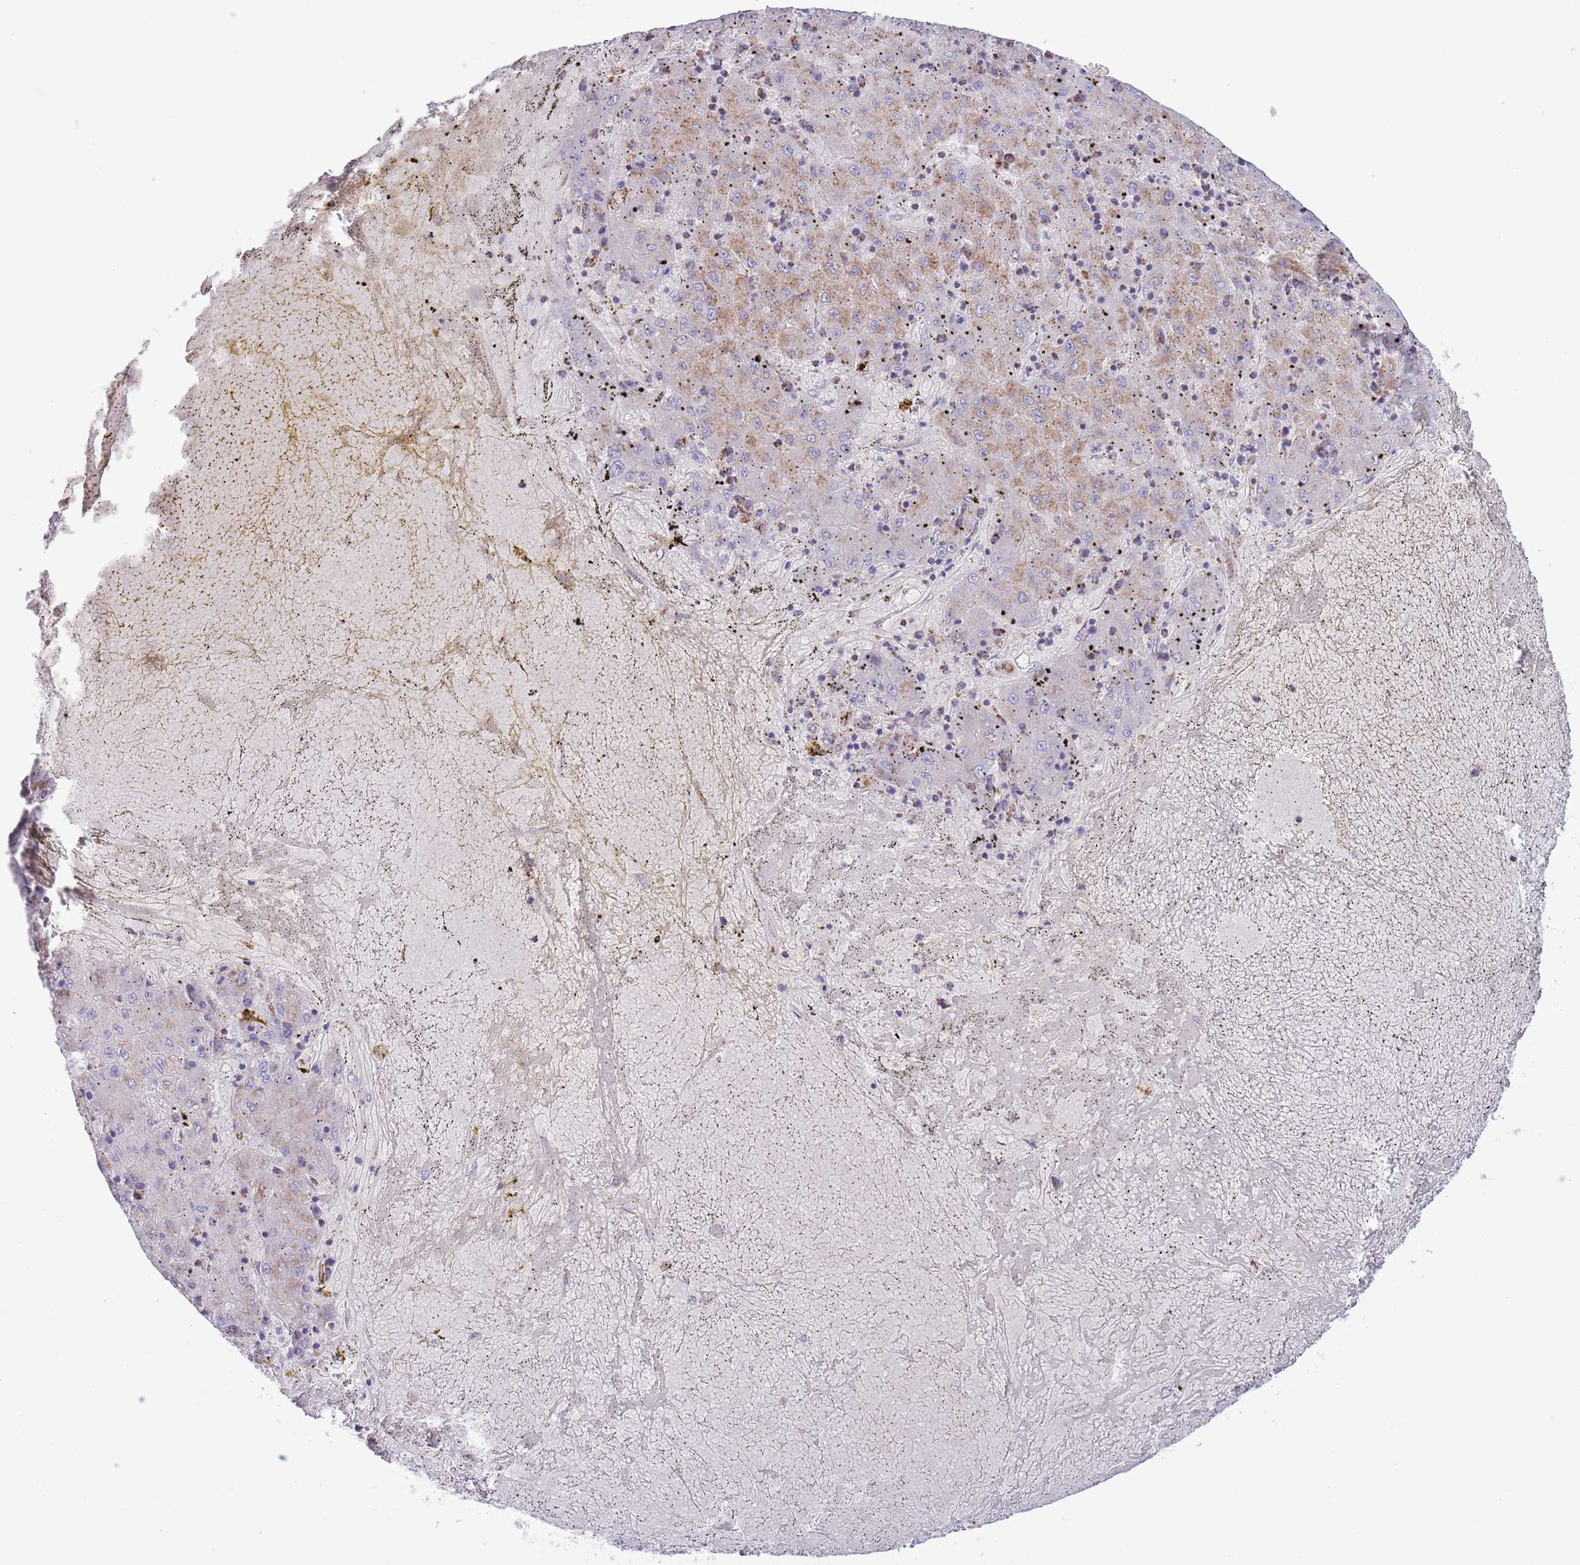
{"staining": {"intensity": "moderate", "quantity": "<25%", "location": "cytoplasmic/membranous"}, "tissue": "liver cancer", "cell_type": "Tumor cells", "image_type": "cancer", "snomed": [{"axis": "morphology", "description": "Carcinoma, Hepatocellular, NOS"}, {"axis": "topography", "description": "Liver"}], "caption": "Immunohistochemical staining of liver hepatocellular carcinoma reveals moderate cytoplasmic/membranous protein expression in about <25% of tumor cells.", "gene": "ATP6V1B1", "patient": {"sex": "male", "age": 72}}